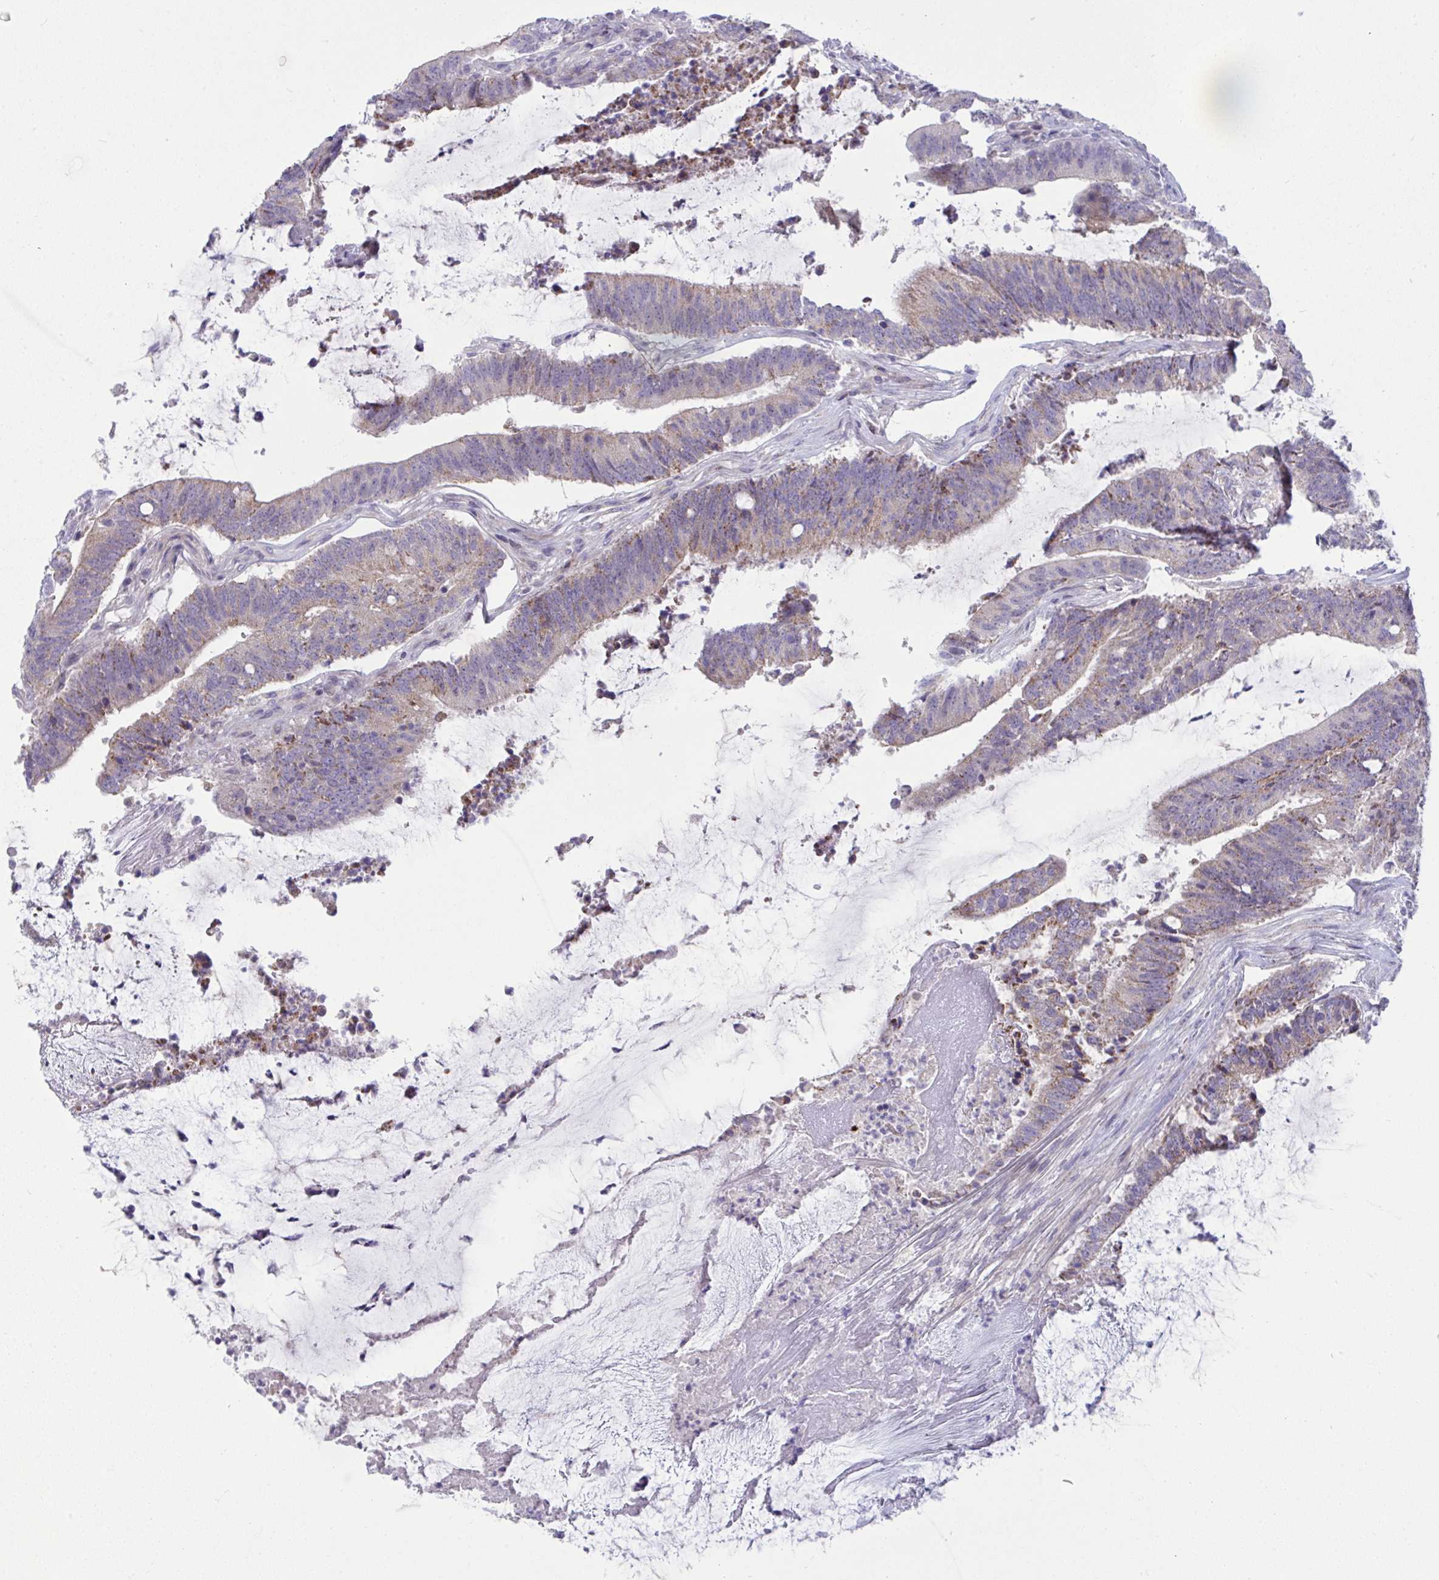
{"staining": {"intensity": "moderate", "quantity": "<25%", "location": "cytoplasmic/membranous"}, "tissue": "colorectal cancer", "cell_type": "Tumor cells", "image_type": "cancer", "snomed": [{"axis": "morphology", "description": "Adenocarcinoma, NOS"}, {"axis": "topography", "description": "Colon"}], "caption": "This micrograph displays immunohistochemistry (IHC) staining of human colorectal adenocarcinoma, with low moderate cytoplasmic/membranous expression in approximately <25% of tumor cells.", "gene": "DTX3", "patient": {"sex": "female", "age": 43}}